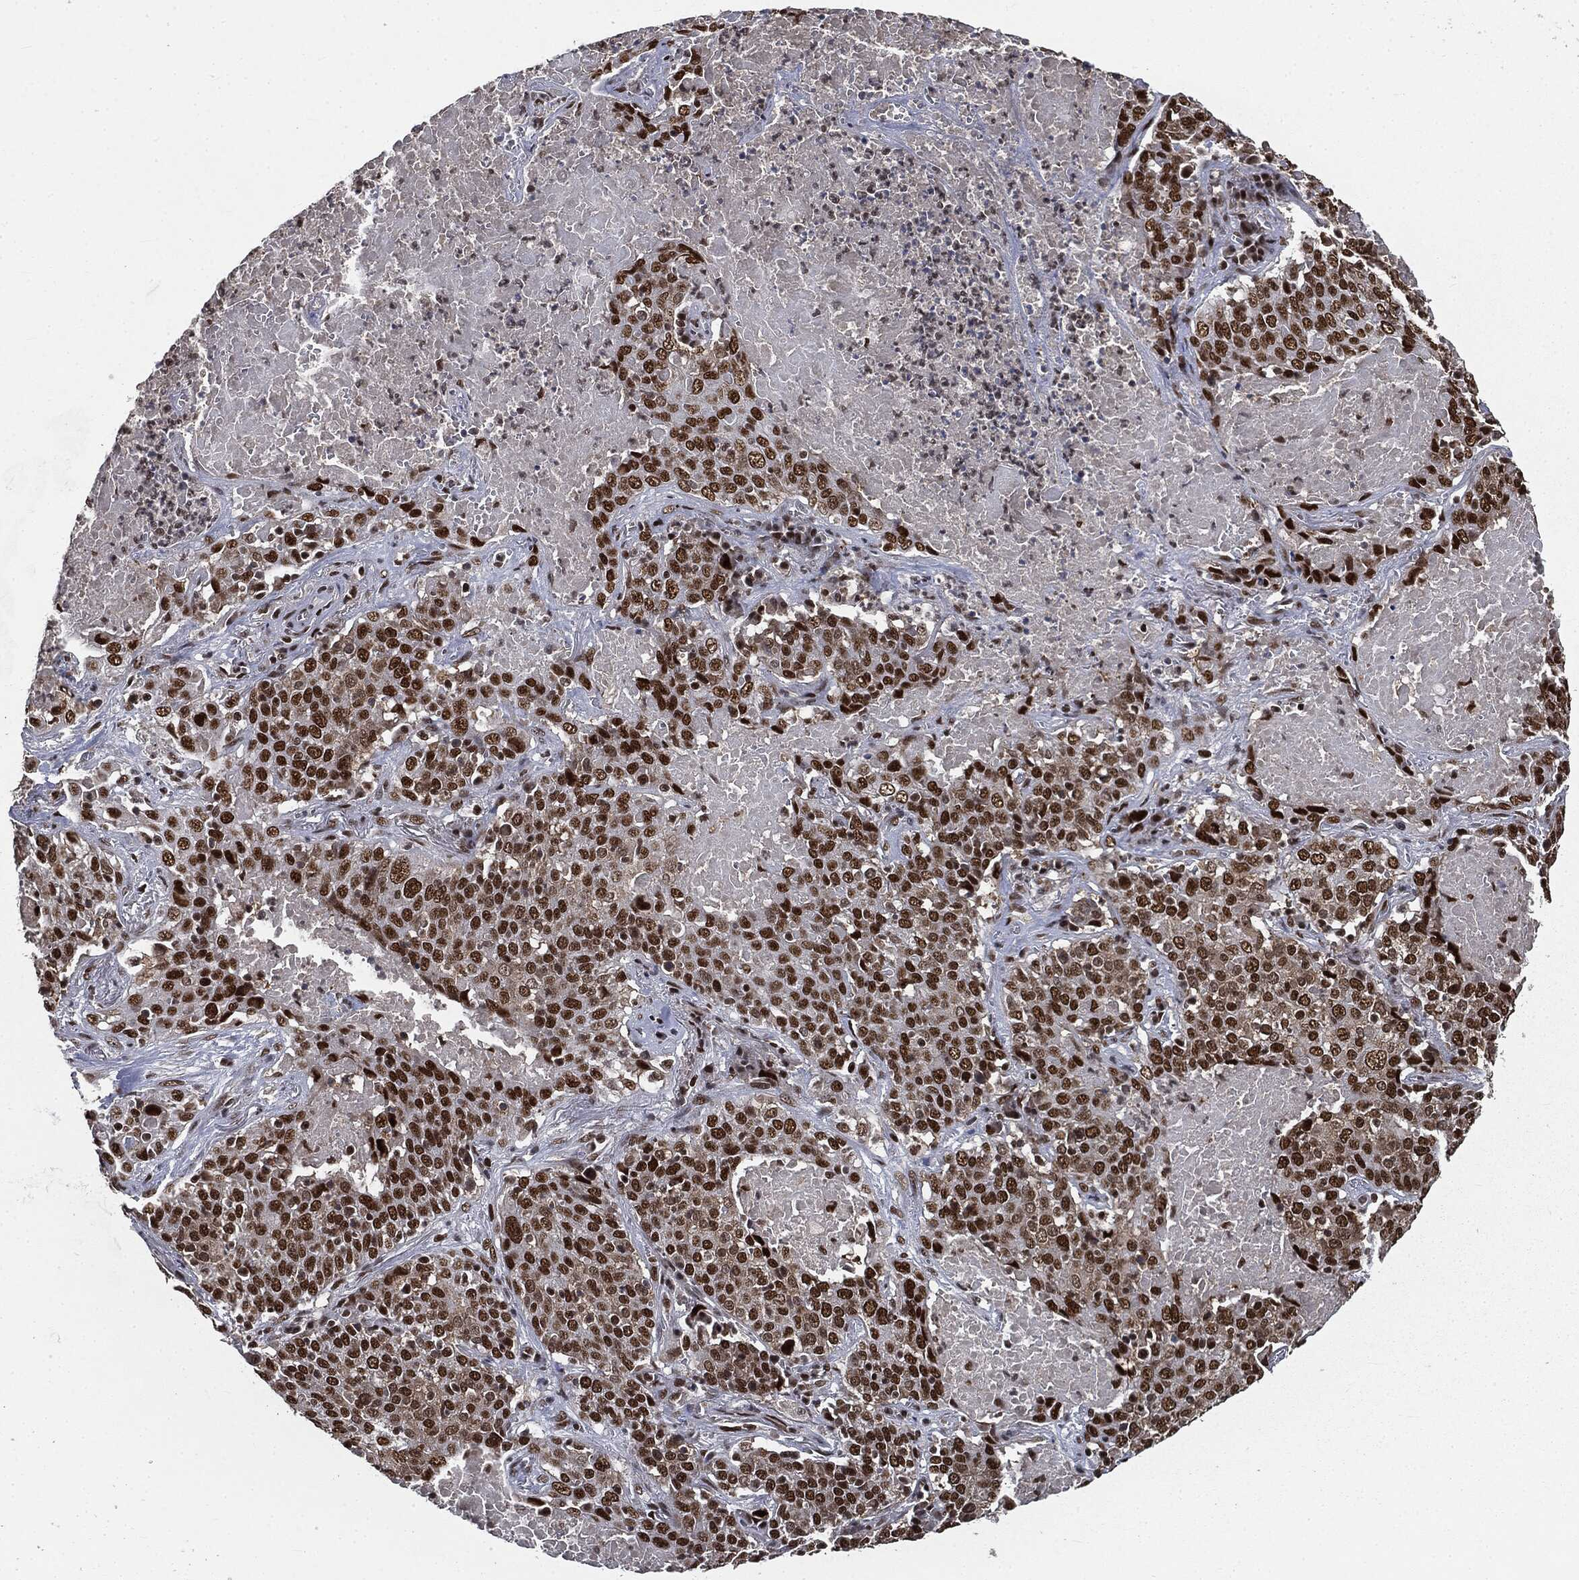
{"staining": {"intensity": "strong", "quantity": ">75%", "location": "nuclear"}, "tissue": "lung cancer", "cell_type": "Tumor cells", "image_type": "cancer", "snomed": [{"axis": "morphology", "description": "Squamous cell carcinoma, NOS"}, {"axis": "topography", "description": "Lung"}], "caption": "This image displays immunohistochemistry (IHC) staining of lung squamous cell carcinoma, with high strong nuclear expression in about >75% of tumor cells.", "gene": "DPH2", "patient": {"sex": "male", "age": 82}}